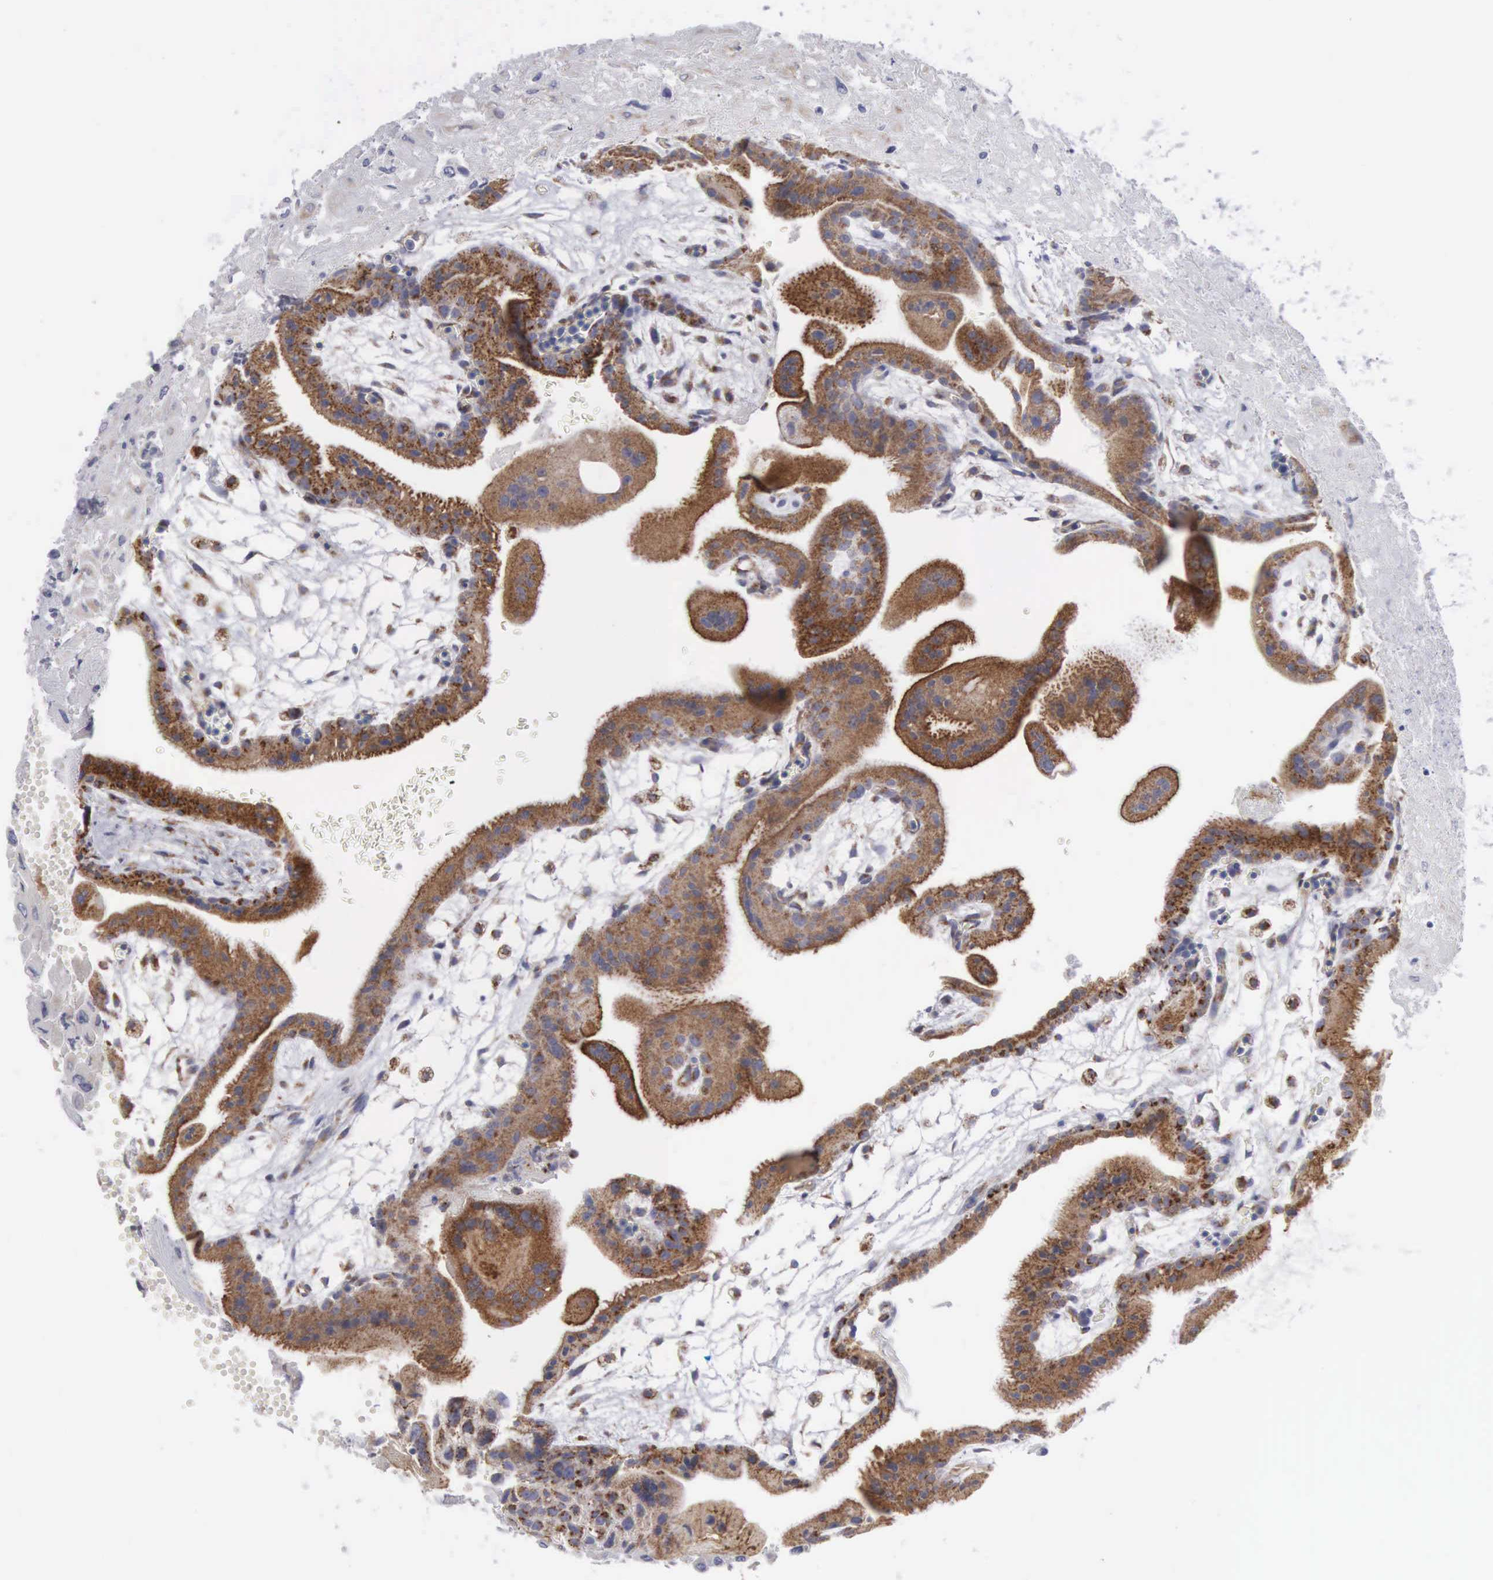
{"staining": {"intensity": "moderate", "quantity": ">75%", "location": "cytoplasmic/membranous"}, "tissue": "placenta", "cell_type": "Trophoblastic cells", "image_type": "normal", "snomed": [{"axis": "morphology", "description": "Normal tissue, NOS"}, {"axis": "topography", "description": "Placenta"}], "caption": "This micrograph shows immunohistochemistry (IHC) staining of benign human placenta, with medium moderate cytoplasmic/membranous positivity in about >75% of trophoblastic cells.", "gene": "APOOL", "patient": {"sex": "female", "age": 35}}